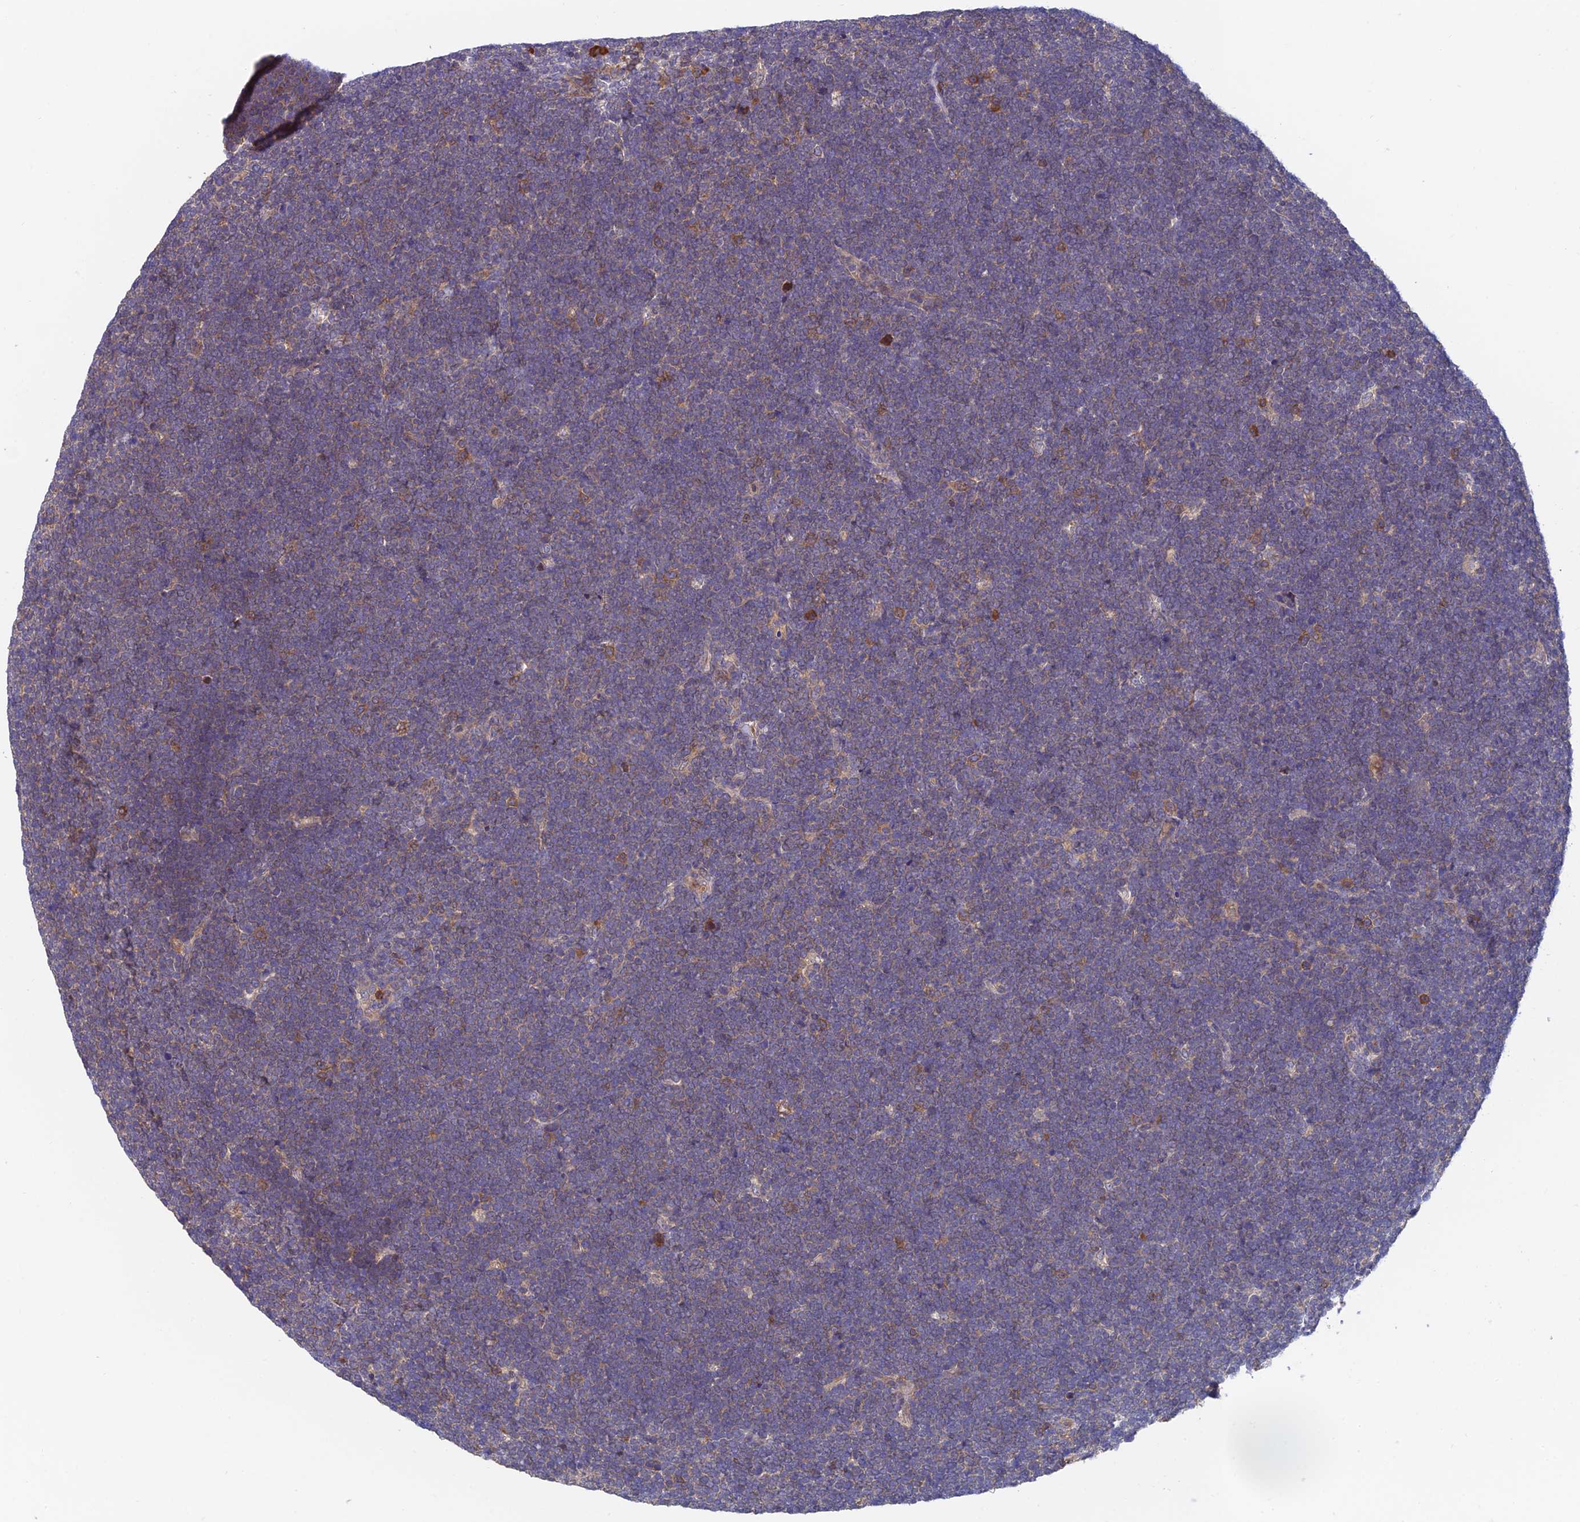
{"staining": {"intensity": "weak", "quantity": "25%-75%", "location": "cytoplasmic/membranous"}, "tissue": "lymphoma", "cell_type": "Tumor cells", "image_type": "cancer", "snomed": [{"axis": "morphology", "description": "Malignant lymphoma, non-Hodgkin's type, High grade"}, {"axis": "topography", "description": "Lymph node"}], "caption": "Immunohistochemical staining of human high-grade malignant lymphoma, non-Hodgkin's type displays low levels of weak cytoplasmic/membranous protein staining in approximately 25%-75% of tumor cells. Using DAB (brown) and hematoxylin (blue) stains, captured at high magnification using brightfield microscopy.", "gene": "IPO5", "patient": {"sex": "male", "age": 13}}